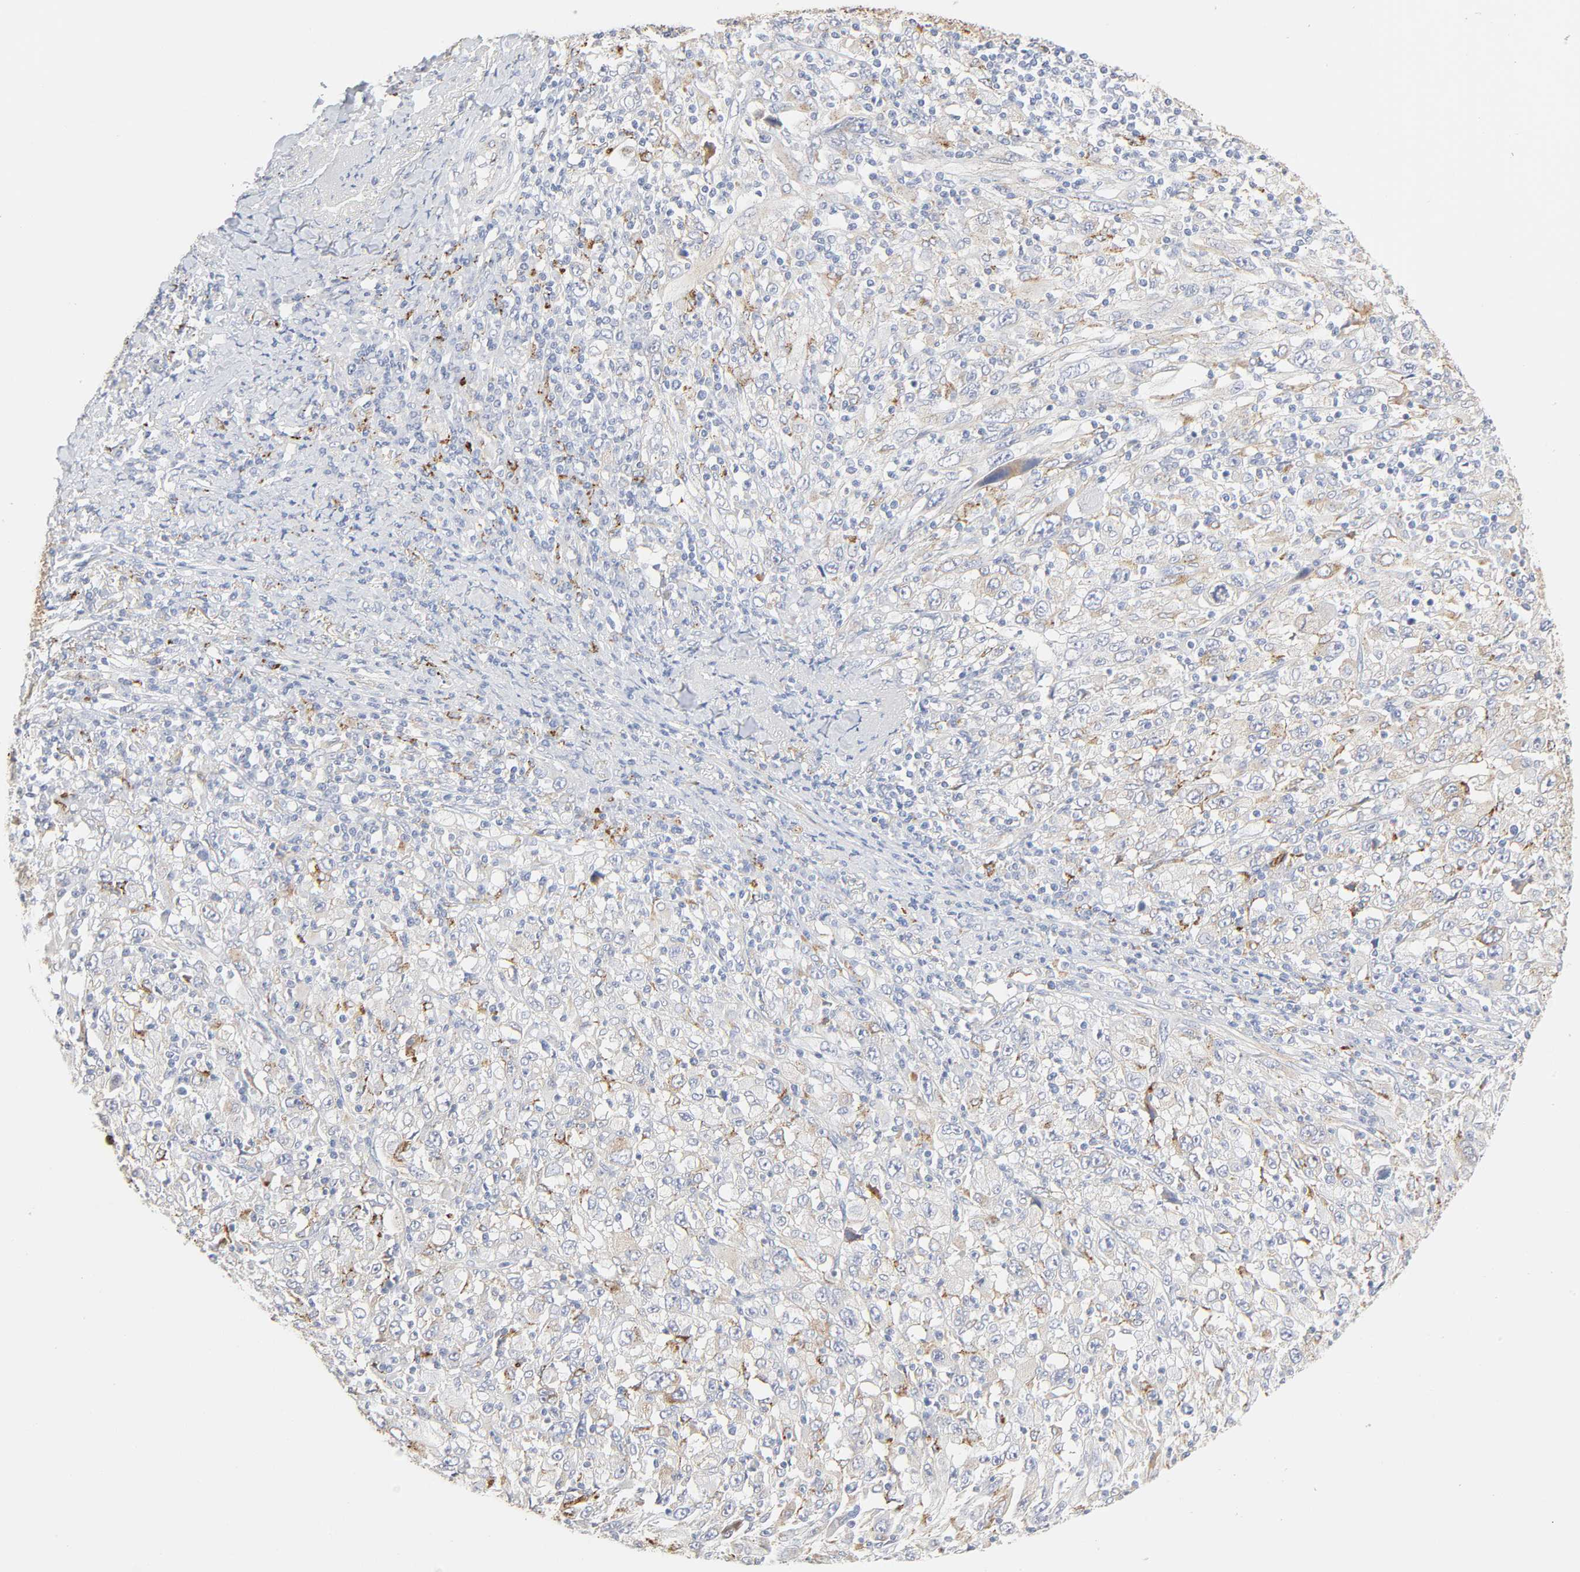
{"staining": {"intensity": "negative", "quantity": "none", "location": "none"}, "tissue": "melanoma", "cell_type": "Tumor cells", "image_type": "cancer", "snomed": [{"axis": "morphology", "description": "Malignant melanoma, Metastatic site"}, {"axis": "topography", "description": "Skin"}], "caption": "Immunohistochemistry photomicrograph of neoplastic tissue: human melanoma stained with DAB (3,3'-diaminobenzidine) demonstrates no significant protein staining in tumor cells.", "gene": "MAGEB17", "patient": {"sex": "female", "age": 56}}